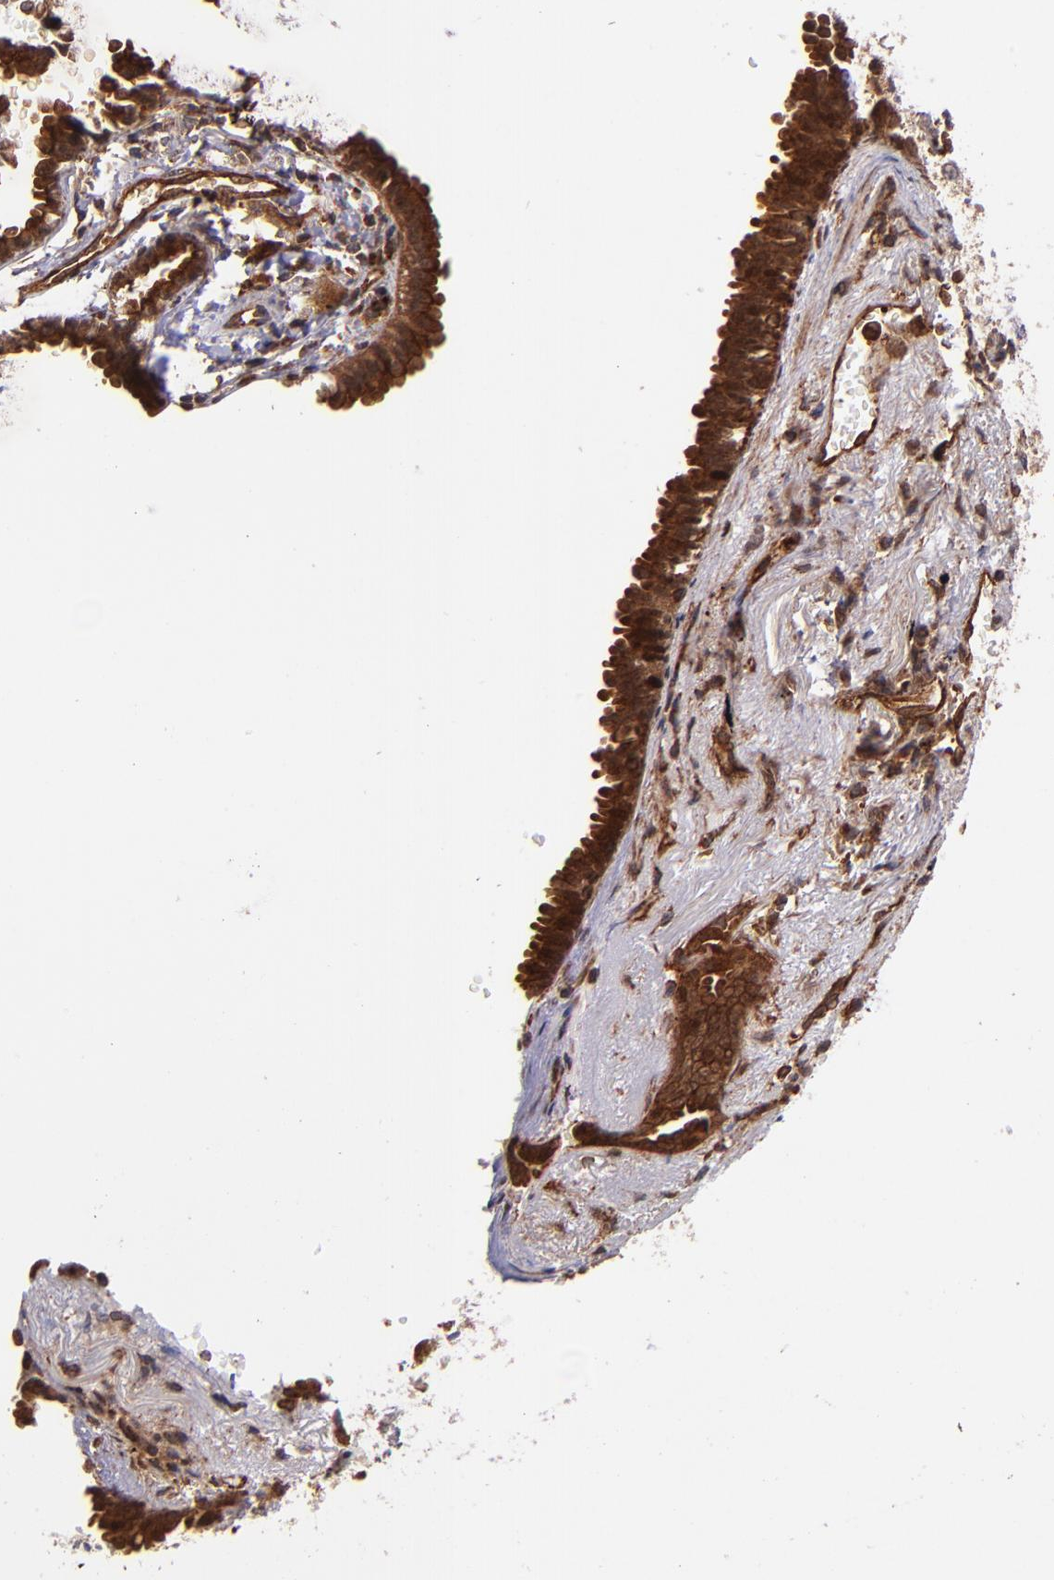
{"staining": {"intensity": "strong", "quantity": ">75%", "location": "cytoplasmic/membranous,nuclear"}, "tissue": "lung cancer", "cell_type": "Tumor cells", "image_type": "cancer", "snomed": [{"axis": "morphology", "description": "Adenocarcinoma, NOS"}, {"axis": "topography", "description": "Lung"}], "caption": "Adenocarcinoma (lung) stained with DAB immunohistochemistry demonstrates high levels of strong cytoplasmic/membranous and nuclear staining in about >75% of tumor cells. Nuclei are stained in blue.", "gene": "STX8", "patient": {"sex": "female", "age": 64}}